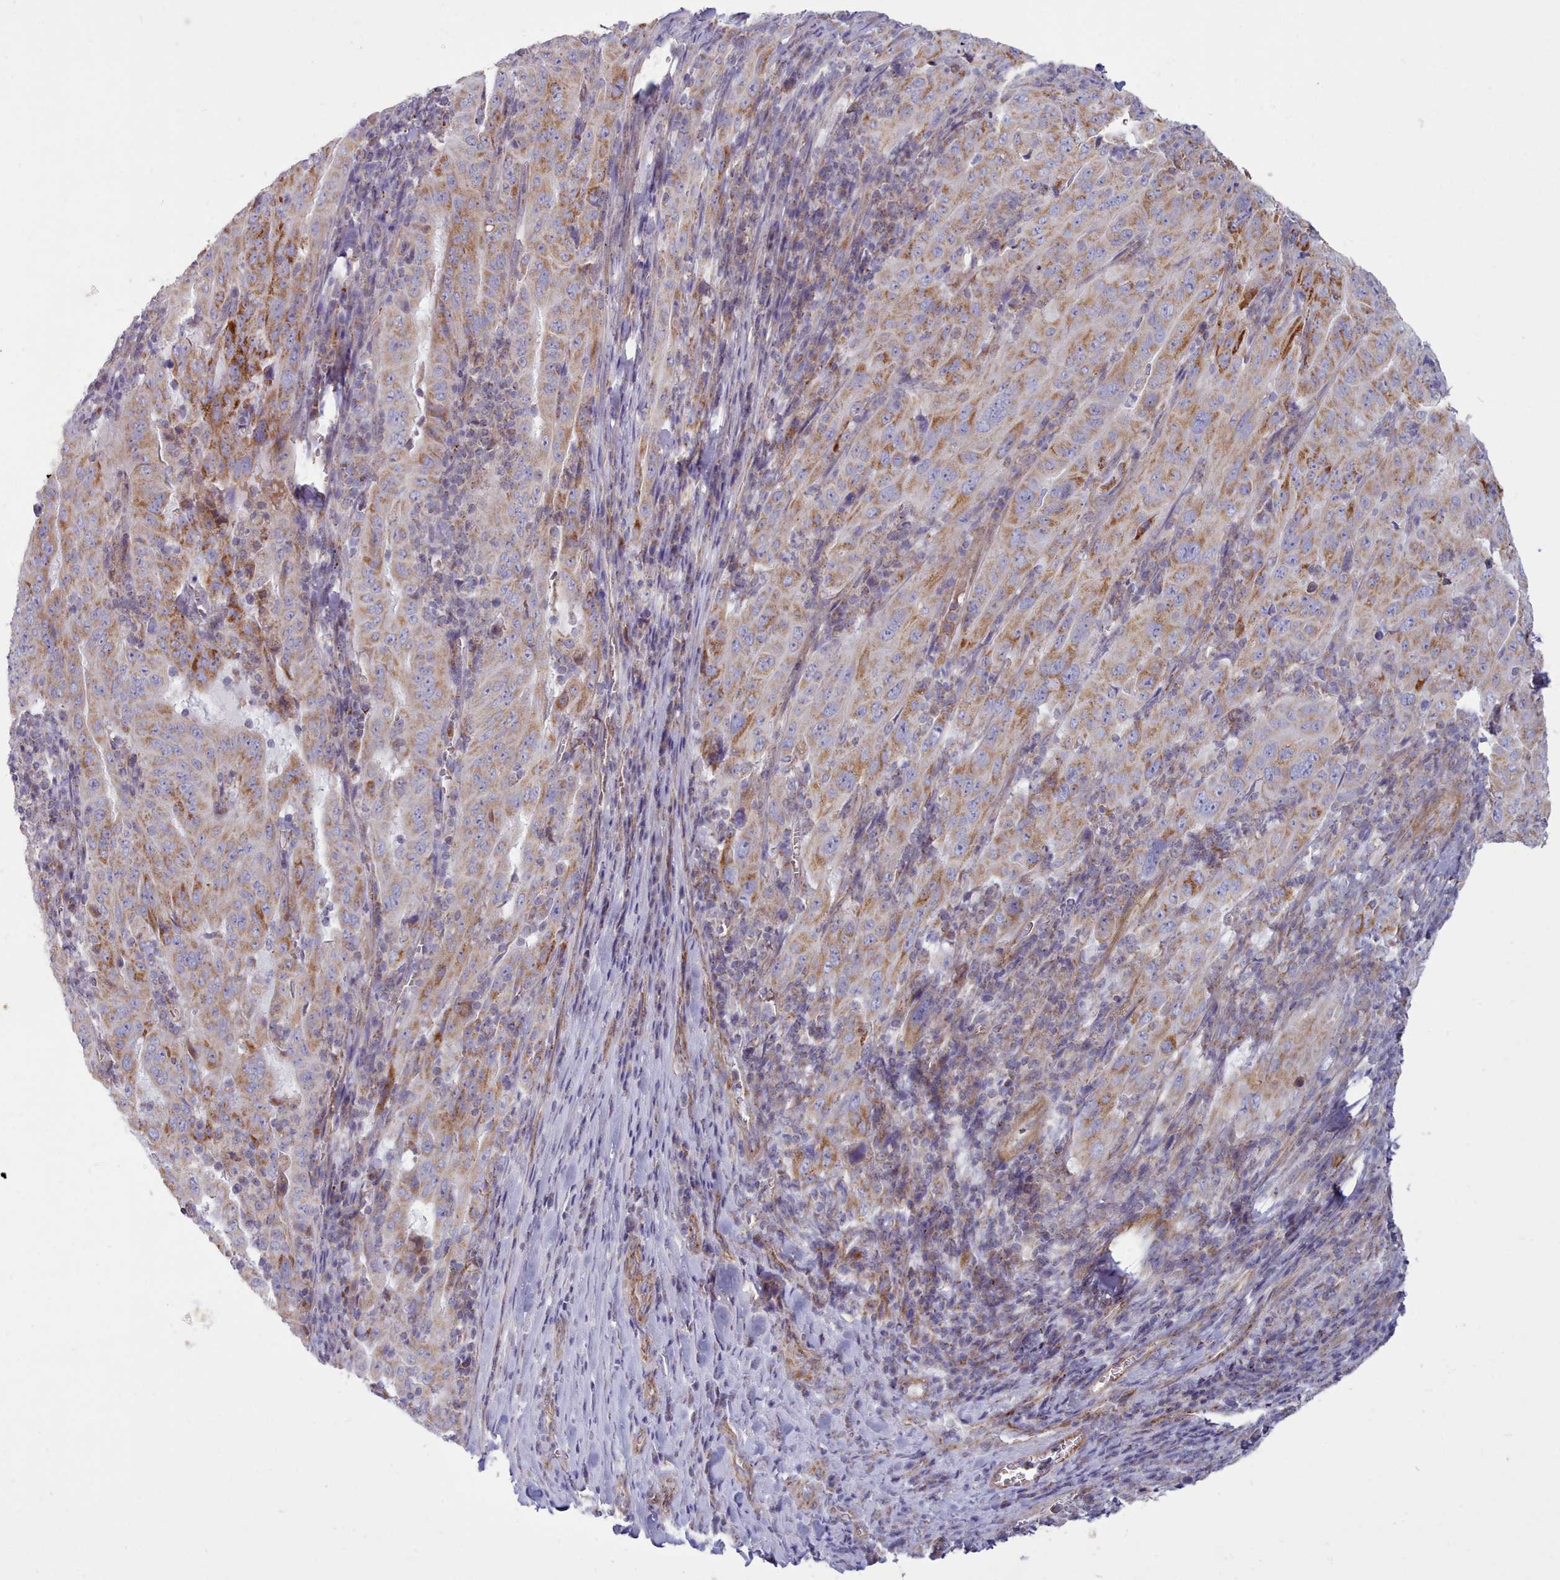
{"staining": {"intensity": "moderate", "quantity": ">75%", "location": "cytoplasmic/membranous"}, "tissue": "pancreatic cancer", "cell_type": "Tumor cells", "image_type": "cancer", "snomed": [{"axis": "morphology", "description": "Adenocarcinoma, NOS"}, {"axis": "topography", "description": "Pancreas"}], "caption": "Protein expression analysis of adenocarcinoma (pancreatic) reveals moderate cytoplasmic/membranous staining in about >75% of tumor cells.", "gene": "MRPL21", "patient": {"sex": "male", "age": 63}}